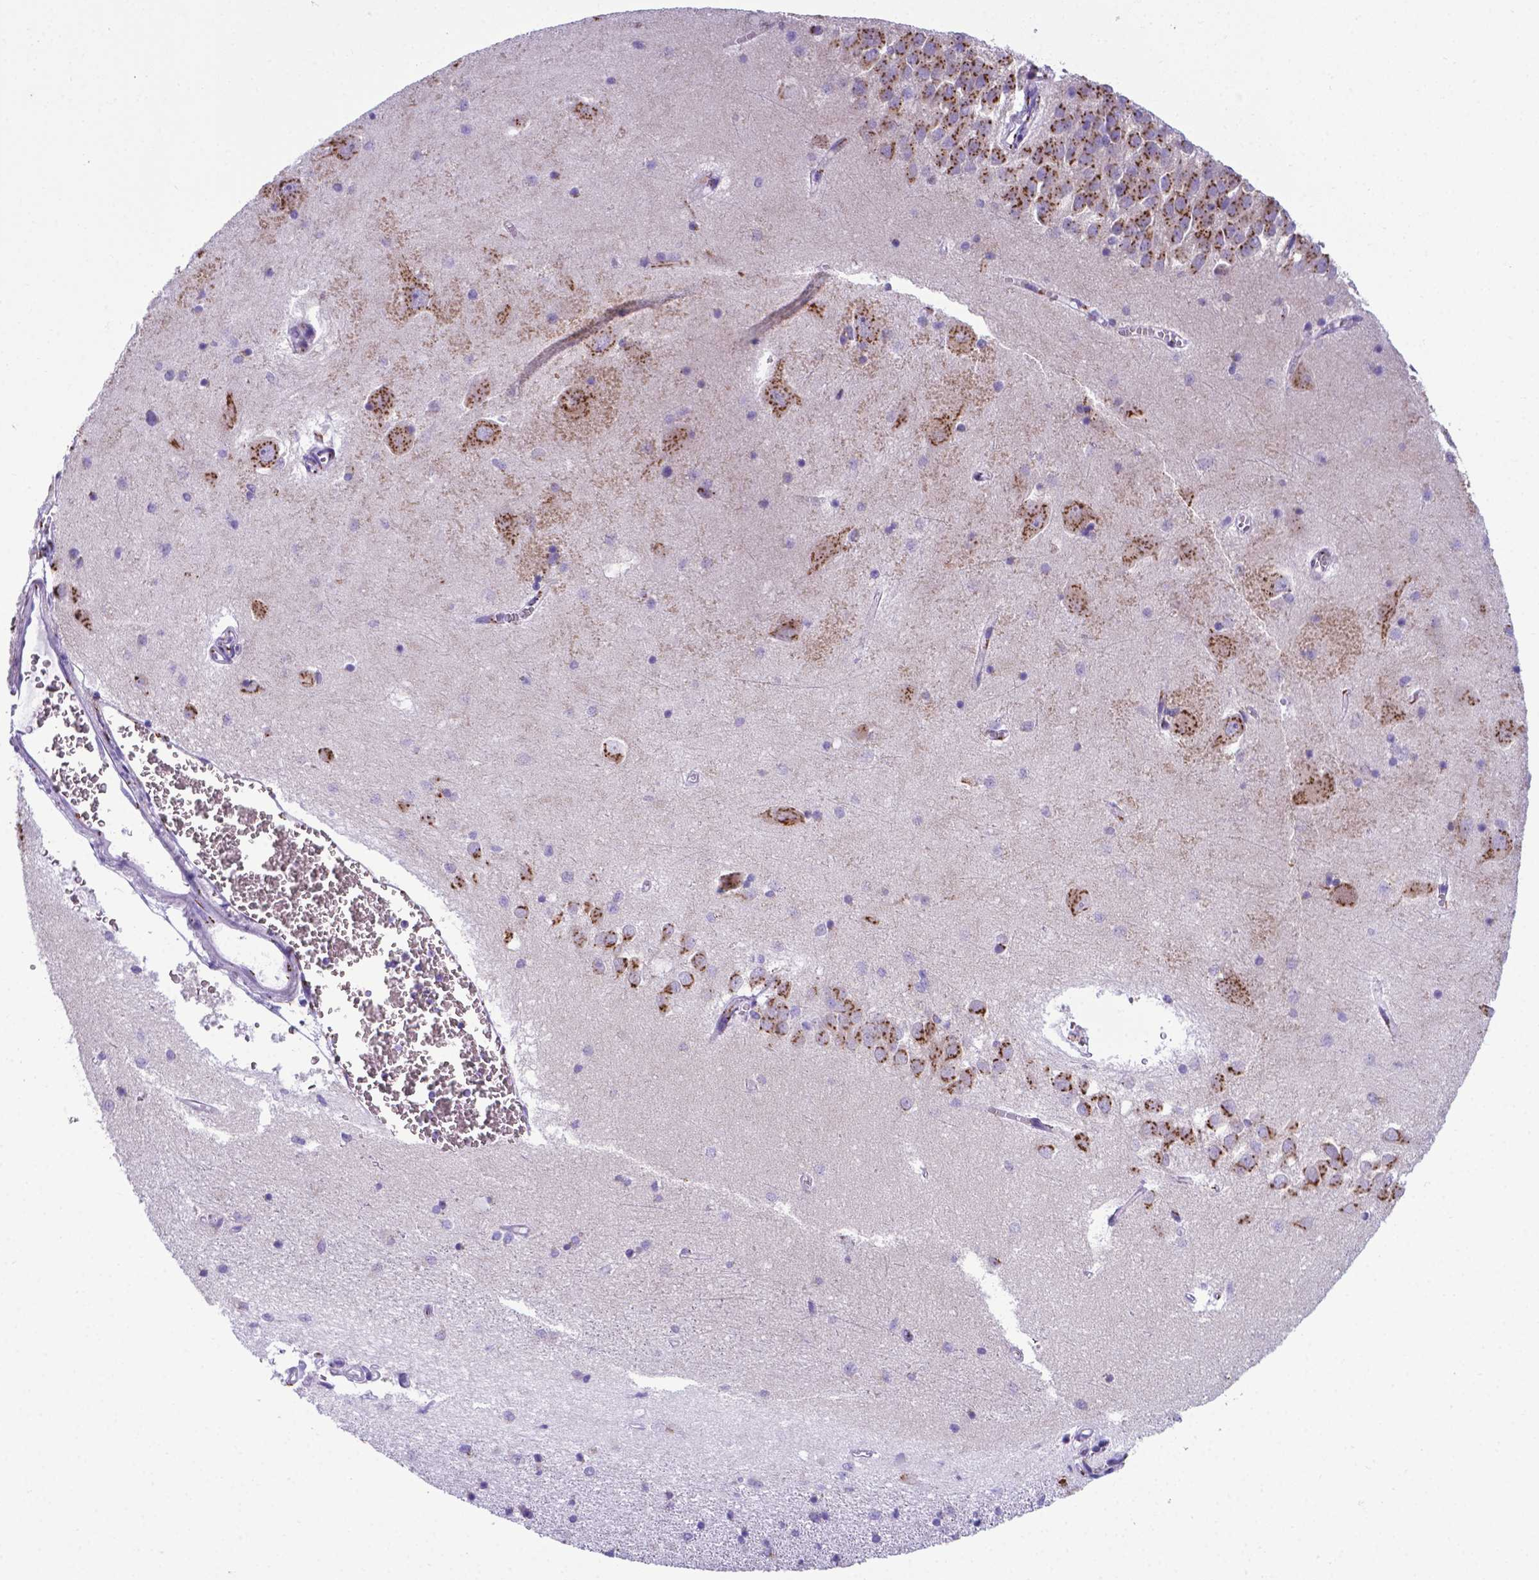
{"staining": {"intensity": "negative", "quantity": "none", "location": "none"}, "tissue": "hippocampus", "cell_type": "Glial cells", "image_type": "normal", "snomed": [{"axis": "morphology", "description": "Normal tissue, NOS"}, {"axis": "topography", "description": "Lateral ventricle wall"}, {"axis": "topography", "description": "Hippocampus"}], "caption": "Micrograph shows no protein staining in glial cells of benign hippocampus.", "gene": "MRPL10", "patient": {"sex": "female", "age": 63}}